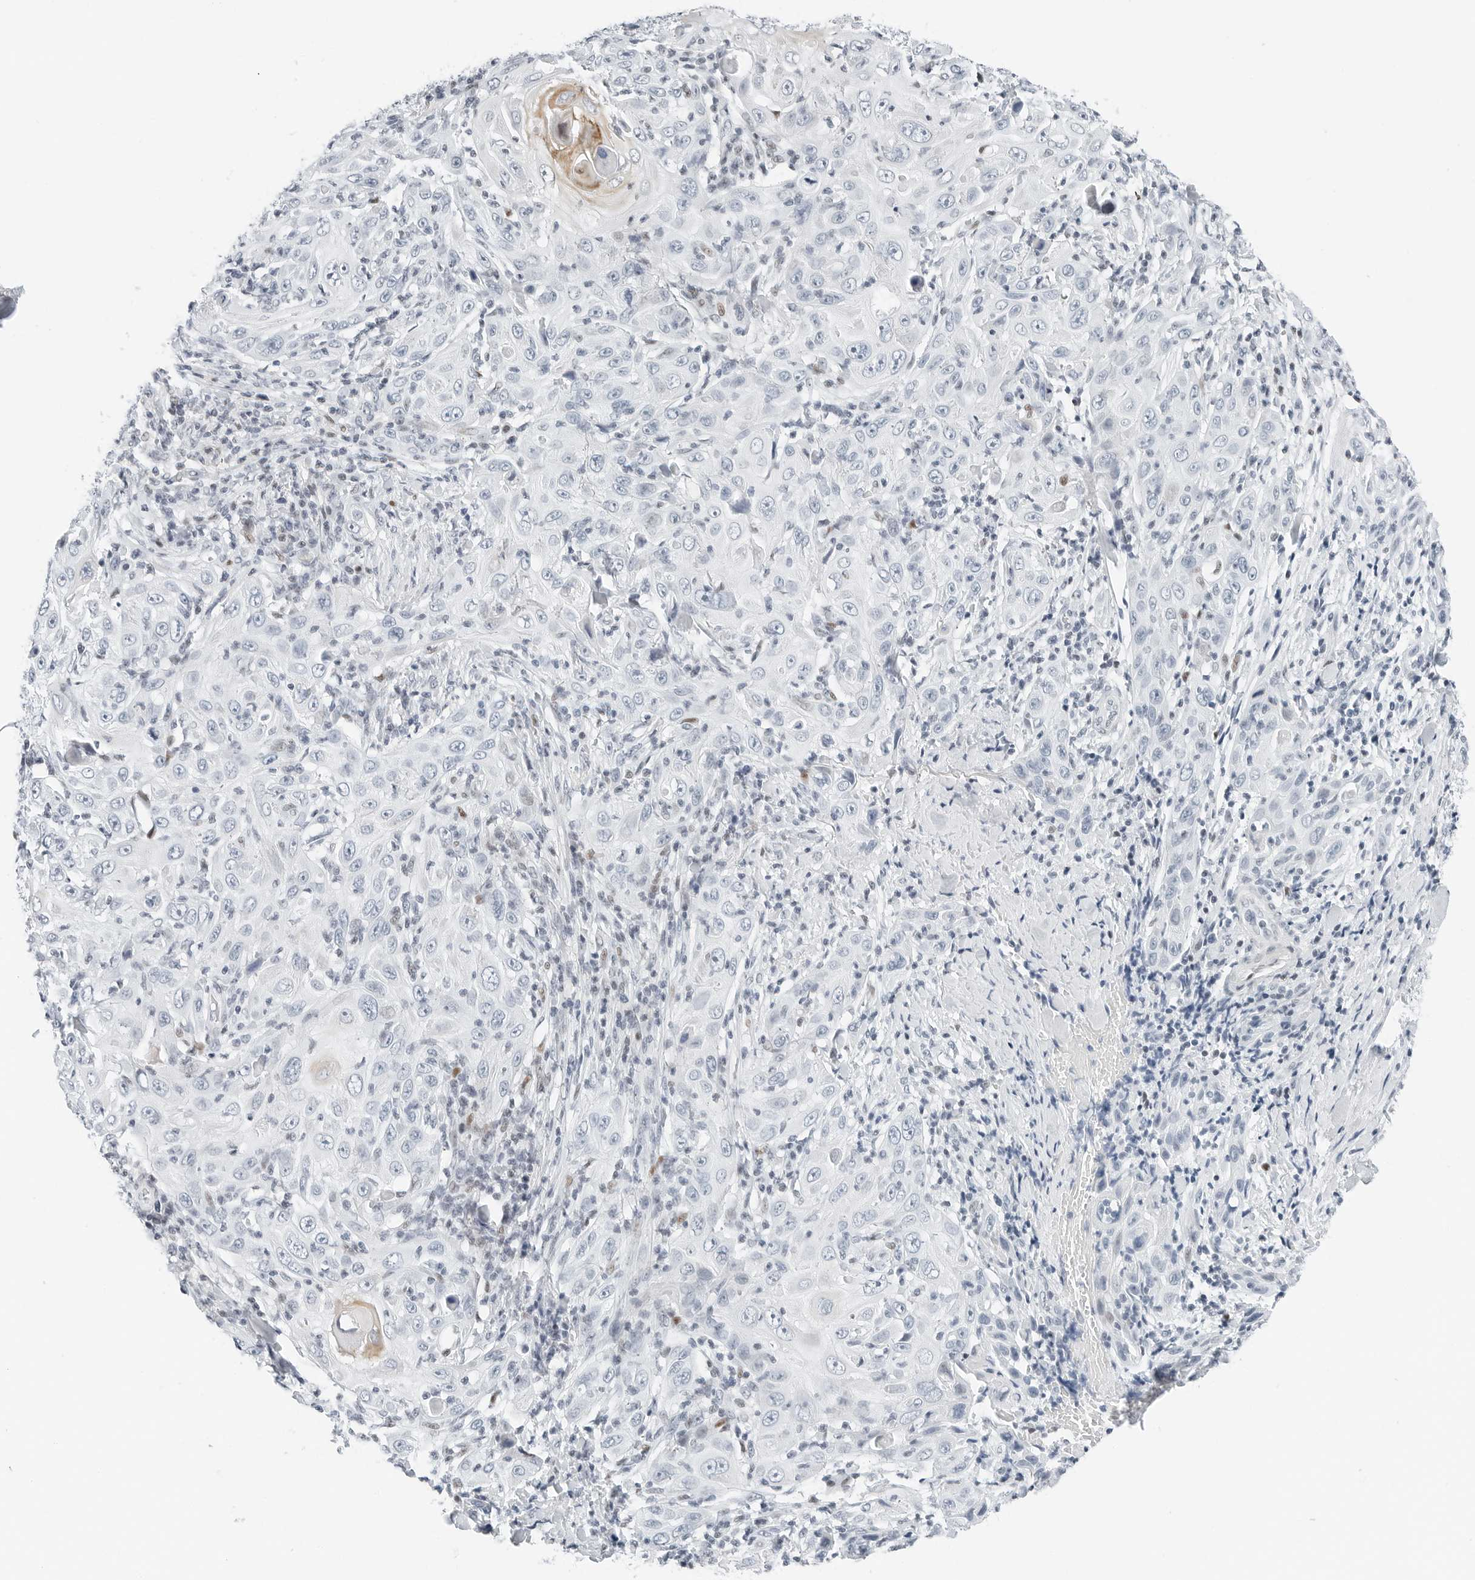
{"staining": {"intensity": "negative", "quantity": "none", "location": "none"}, "tissue": "skin cancer", "cell_type": "Tumor cells", "image_type": "cancer", "snomed": [{"axis": "morphology", "description": "Squamous cell carcinoma, NOS"}, {"axis": "topography", "description": "Skin"}], "caption": "Immunohistochemical staining of skin cancer (squamous cell carcinoma) reveals no significant expression in tumor cells.", "gene": "NTMT2", "patient": {"sex": "female", "age": 88}}